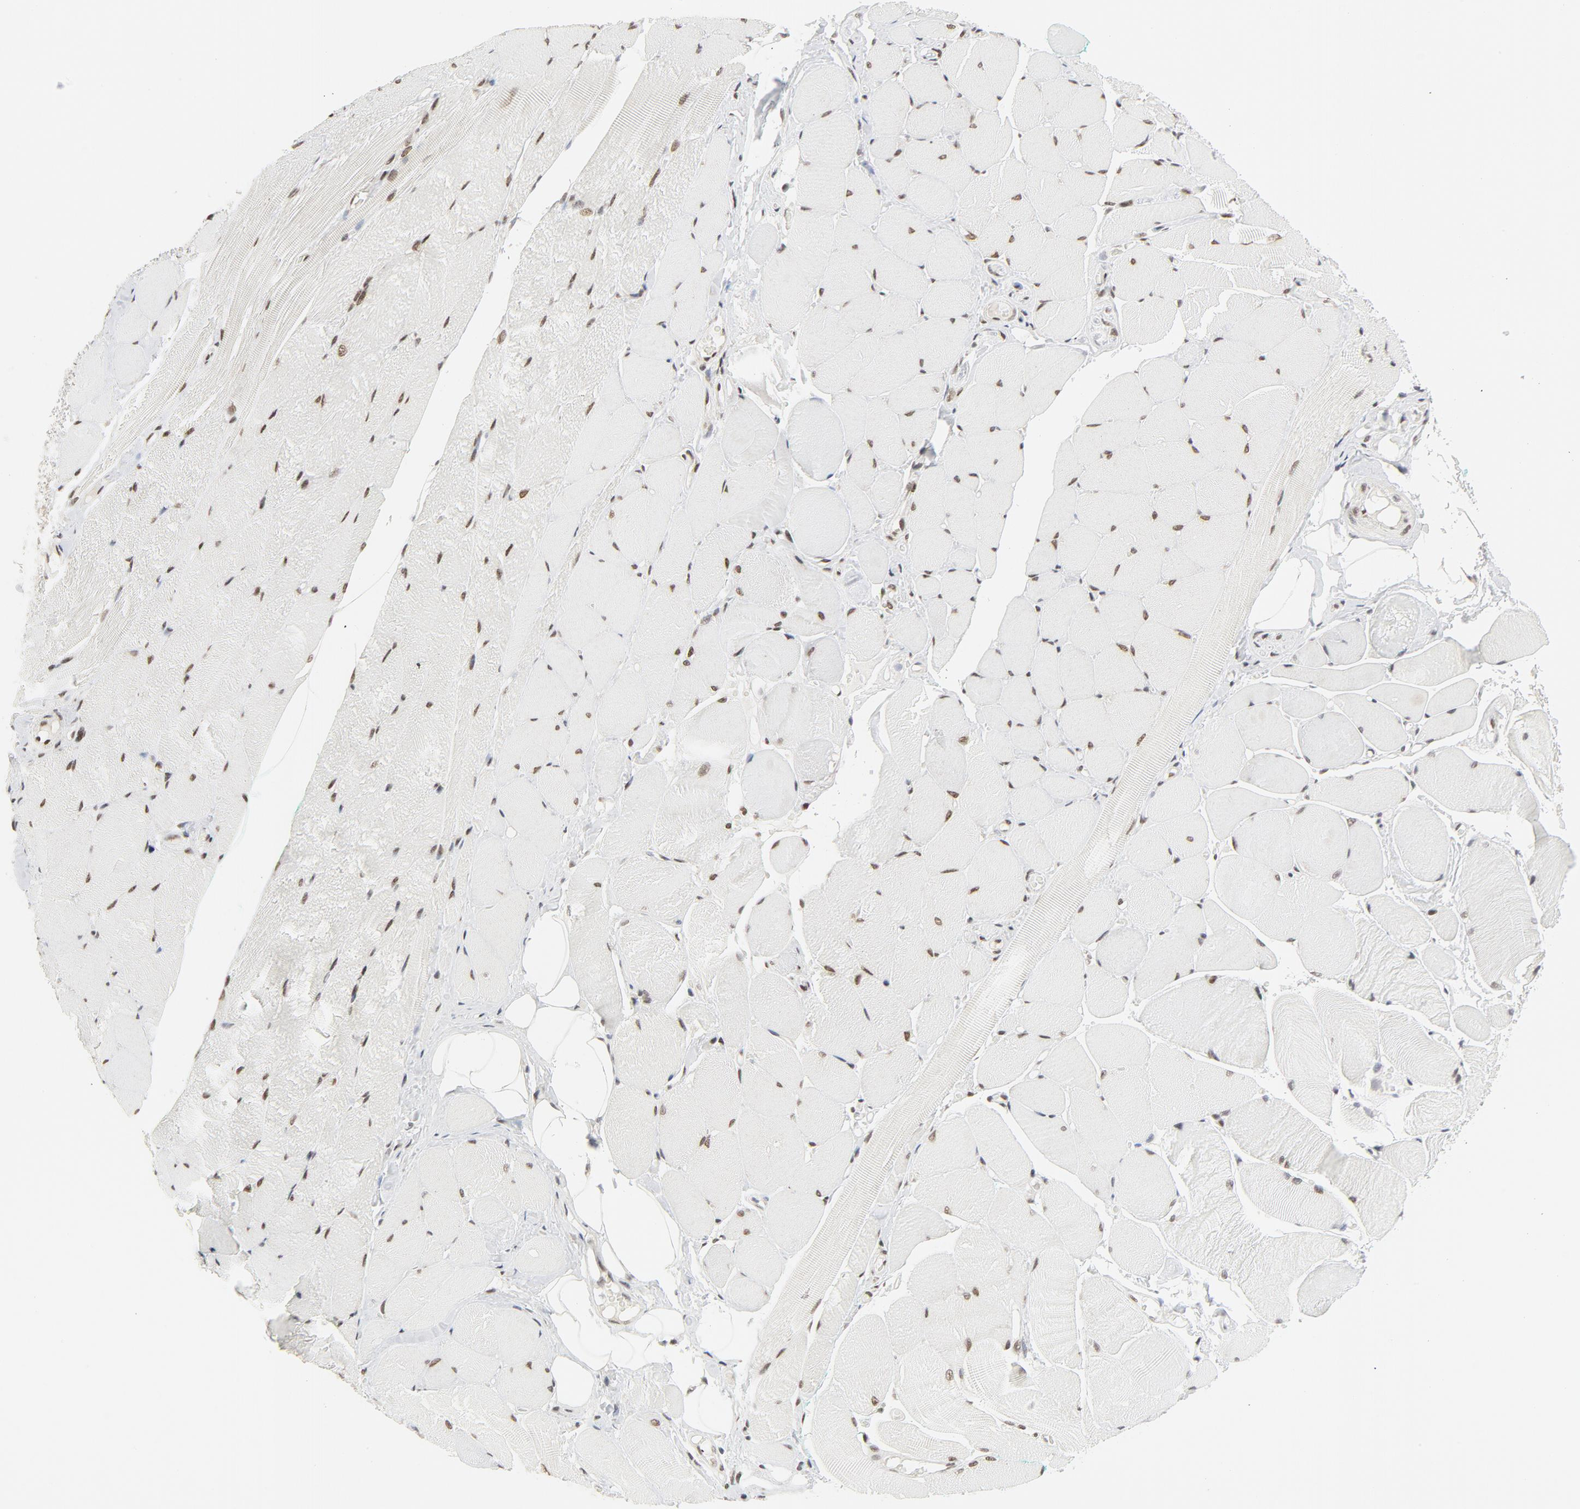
{"staining": {"intensity": "strong", "quantity": ">75%", "location": "nuclear"}, "tissue": "skeletal muscle", "cell_type": "Myocytes", "image_type": "normal", "snomed": [{"axis": "morphology", "description": "Normal tissue, NOS"}, {"axis": "topography", "description": "Skeletal muscle"}, {"axis": "topography", "description": "Peripheral nerve tissue"}], "caption": "This image shows unremarkable skeletal muscle stained with immunohistochemistry (IHC) to label a protein in brown. The nuclear of myocytes show strong positivity for the protein. Nuclei are counter-stained blue.", "gene": "ERCC1", "patient": {"sex": "female", "age": 84}}